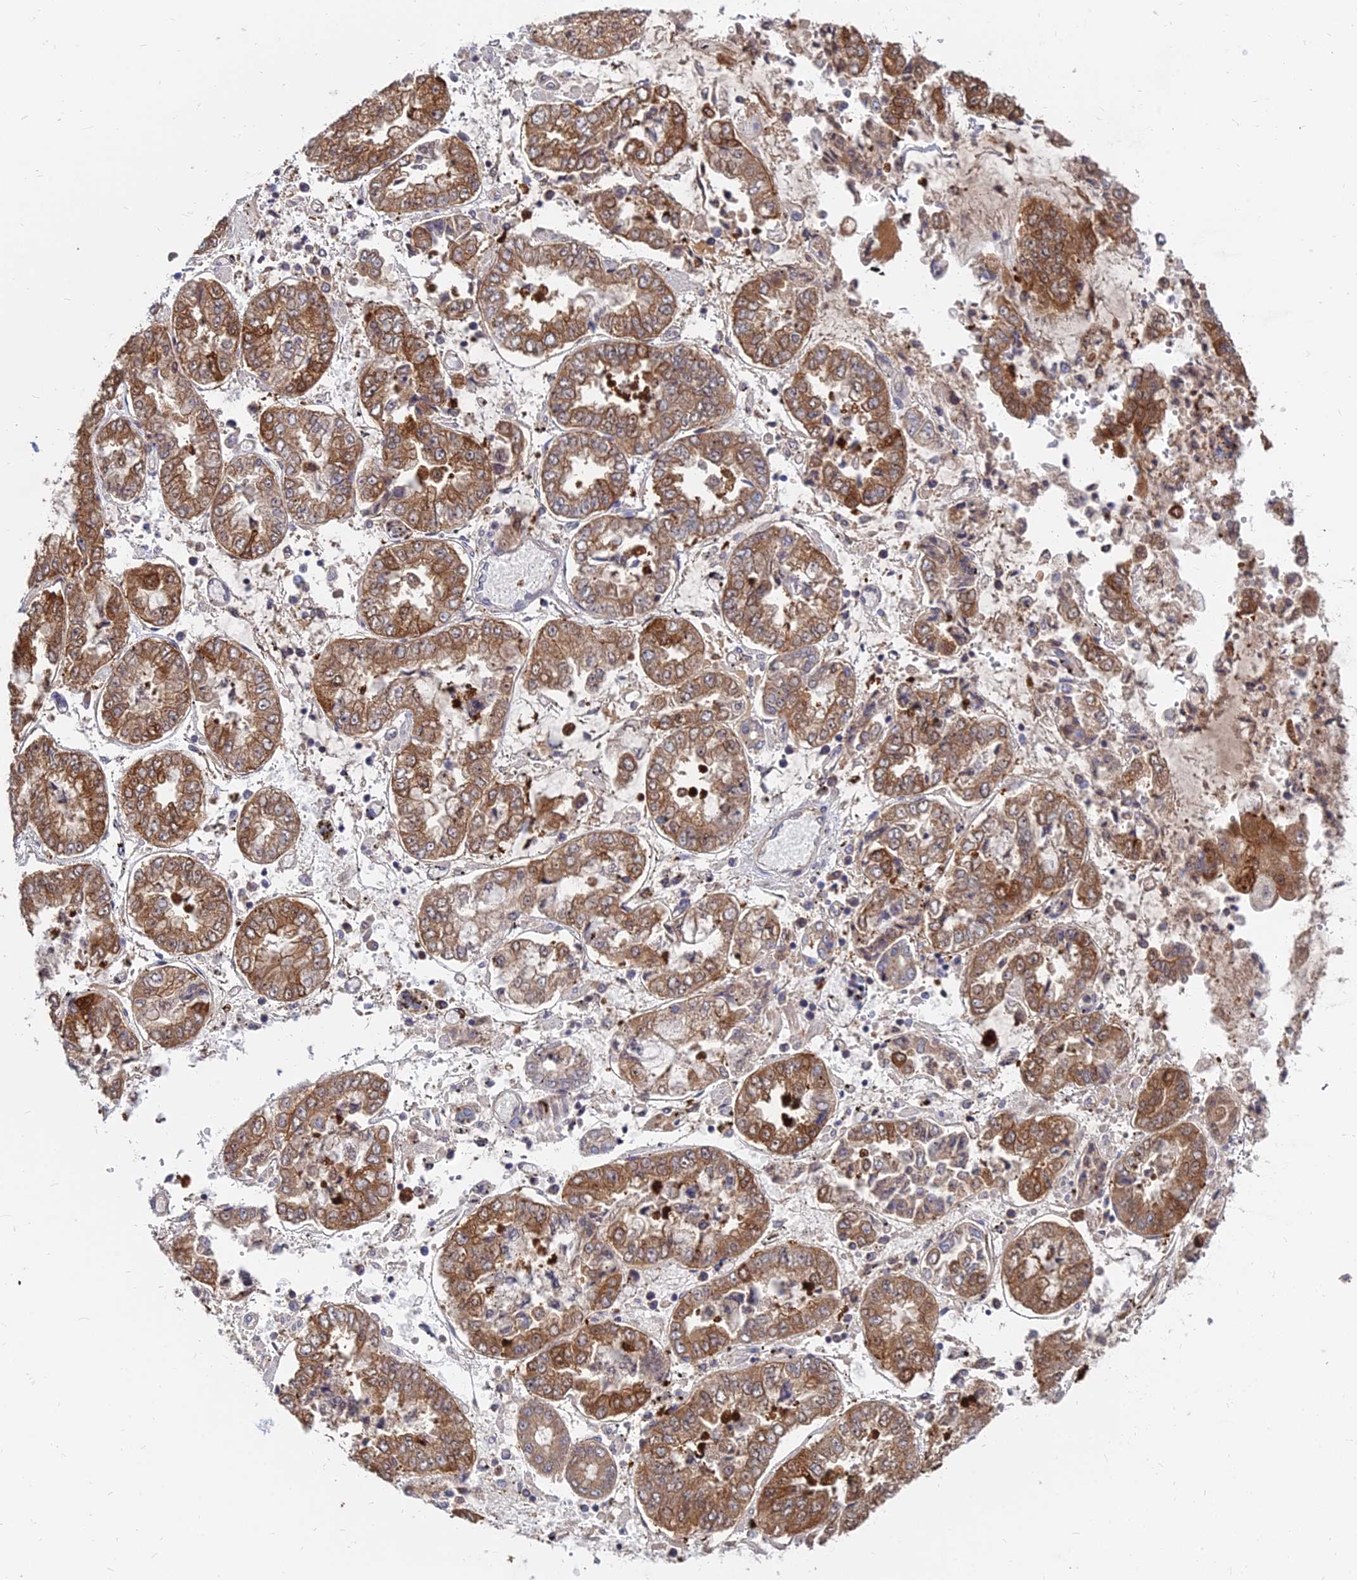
{"staining": {"intensity": "moderate", "quantity": ">75%", "location": "cytoplasmic/membranous"}, "tissue": "stomach cancer", "cell_type": "Tumor cells", "image_type": "cancer", "snomed": [{"axis": "morphology", "description": "Adenocarcinoma, NOS"}, {"axis": "topography", "description": "Stomach"}], "caption": "Brown immunohistochemical staining in human adenocarcinoma (stomach) demonstrates moderate cytoplasmic/membranous positivity in about >75% of tumor cells. The staining is performed using DAB (3,3'-diaminobenzidine) brown chromogen to label protein expression. The nuclei are counter-stained blue using hematoxylin.", "gene": "B3GALT4", "patient": {"sex": "male", "age": 76}}